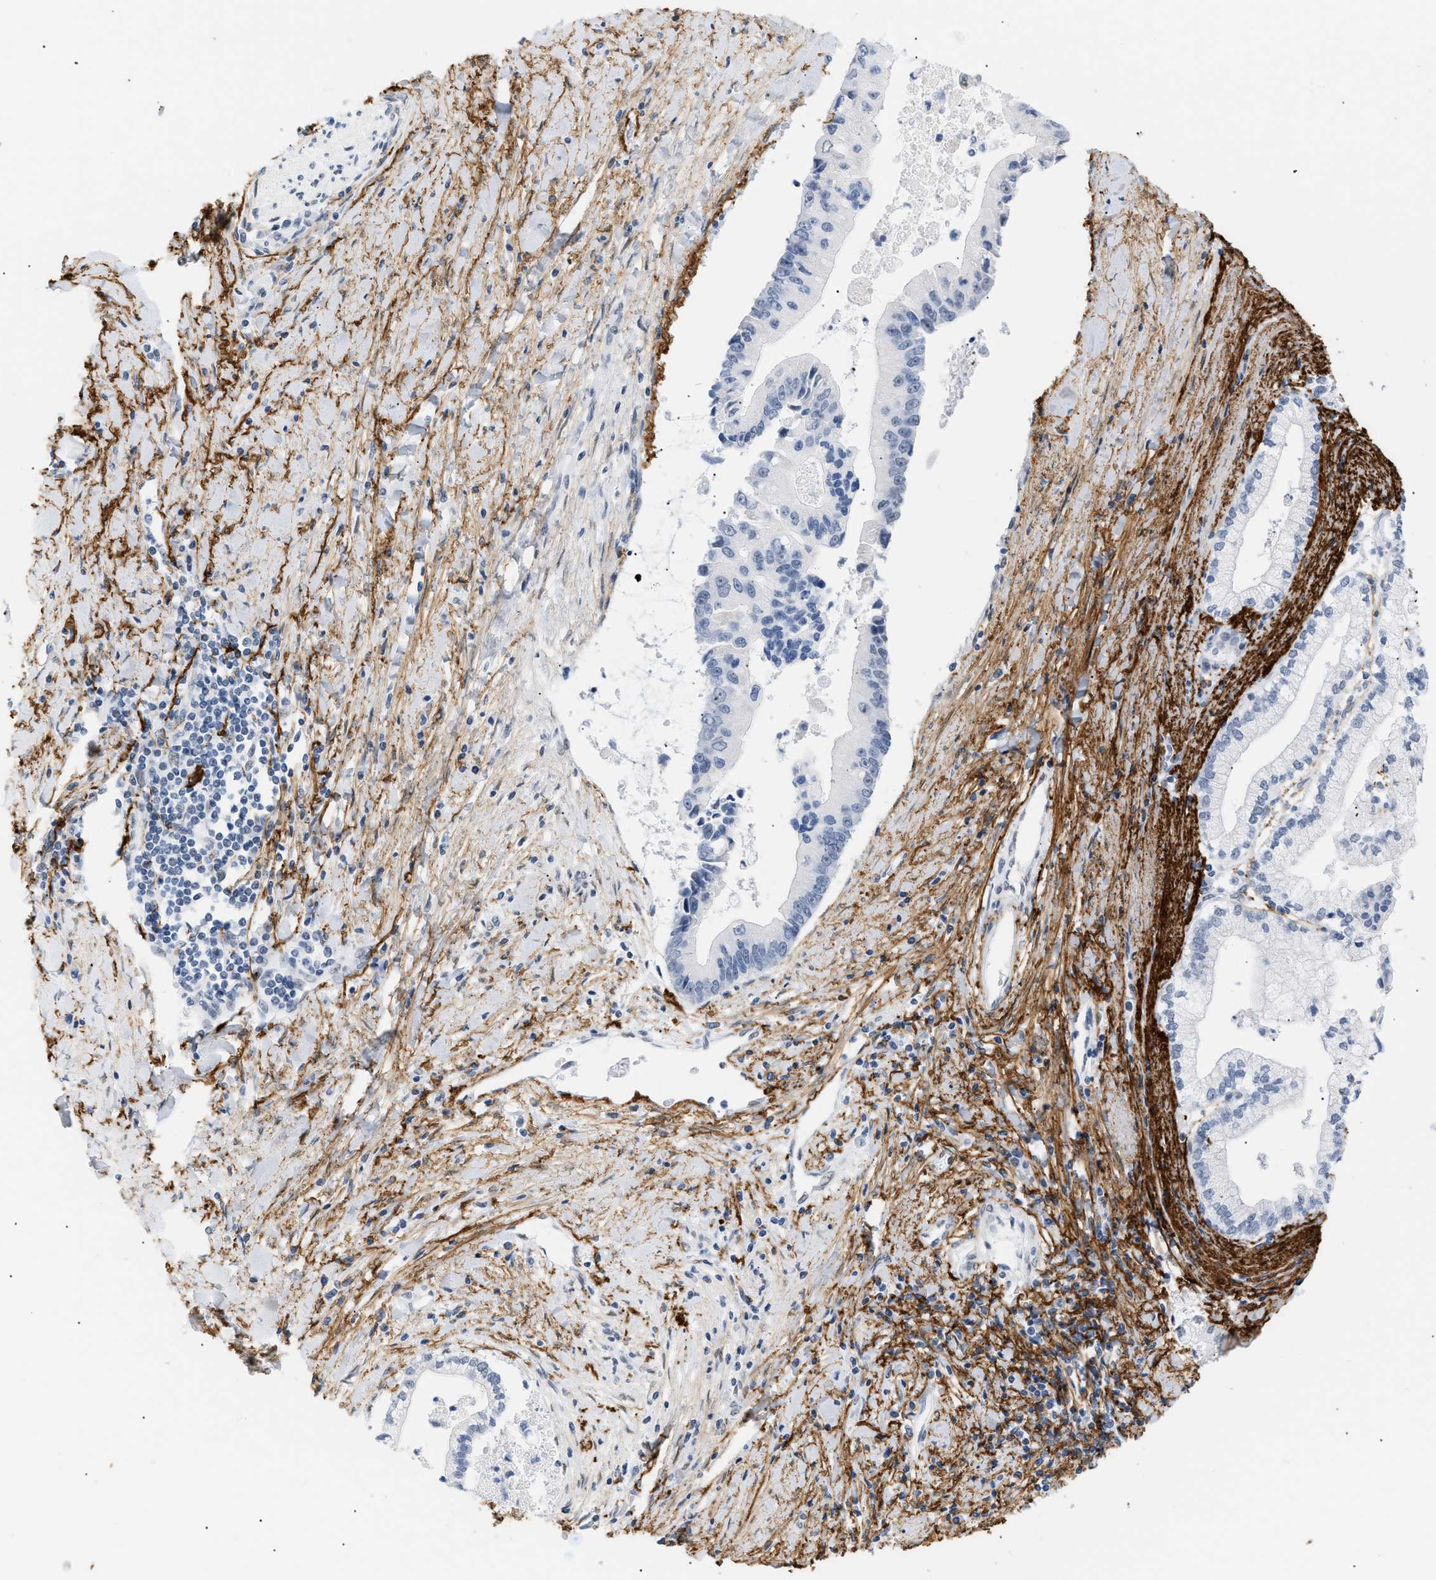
{"staining": {"intensity": "negative", "quantity": "none", "location": "none"}, "tissue": "liver cancer", "cell_type": "Tumor cells", "image_type": "cancer", "snomed": [{"axis": "morphology", "description": "Cholangiocarcinoma"}, {"axis": "topography", "description": "Liver"}], "caption": "DAB (3,3'-diaminobenzidine) immunohistochemical staining of human liver cancer (cholangiocarcinoma) demonstrates no significant positivity in tumor cells. Brightfield microscopy of immunohistochemistry stained with DAB (3,3'-diaminobenzidine) (brown) and hematoxylin (blue), captured at high magnification.", "gene": "ELN", "patient": {"sex": "male", "age": 50}}